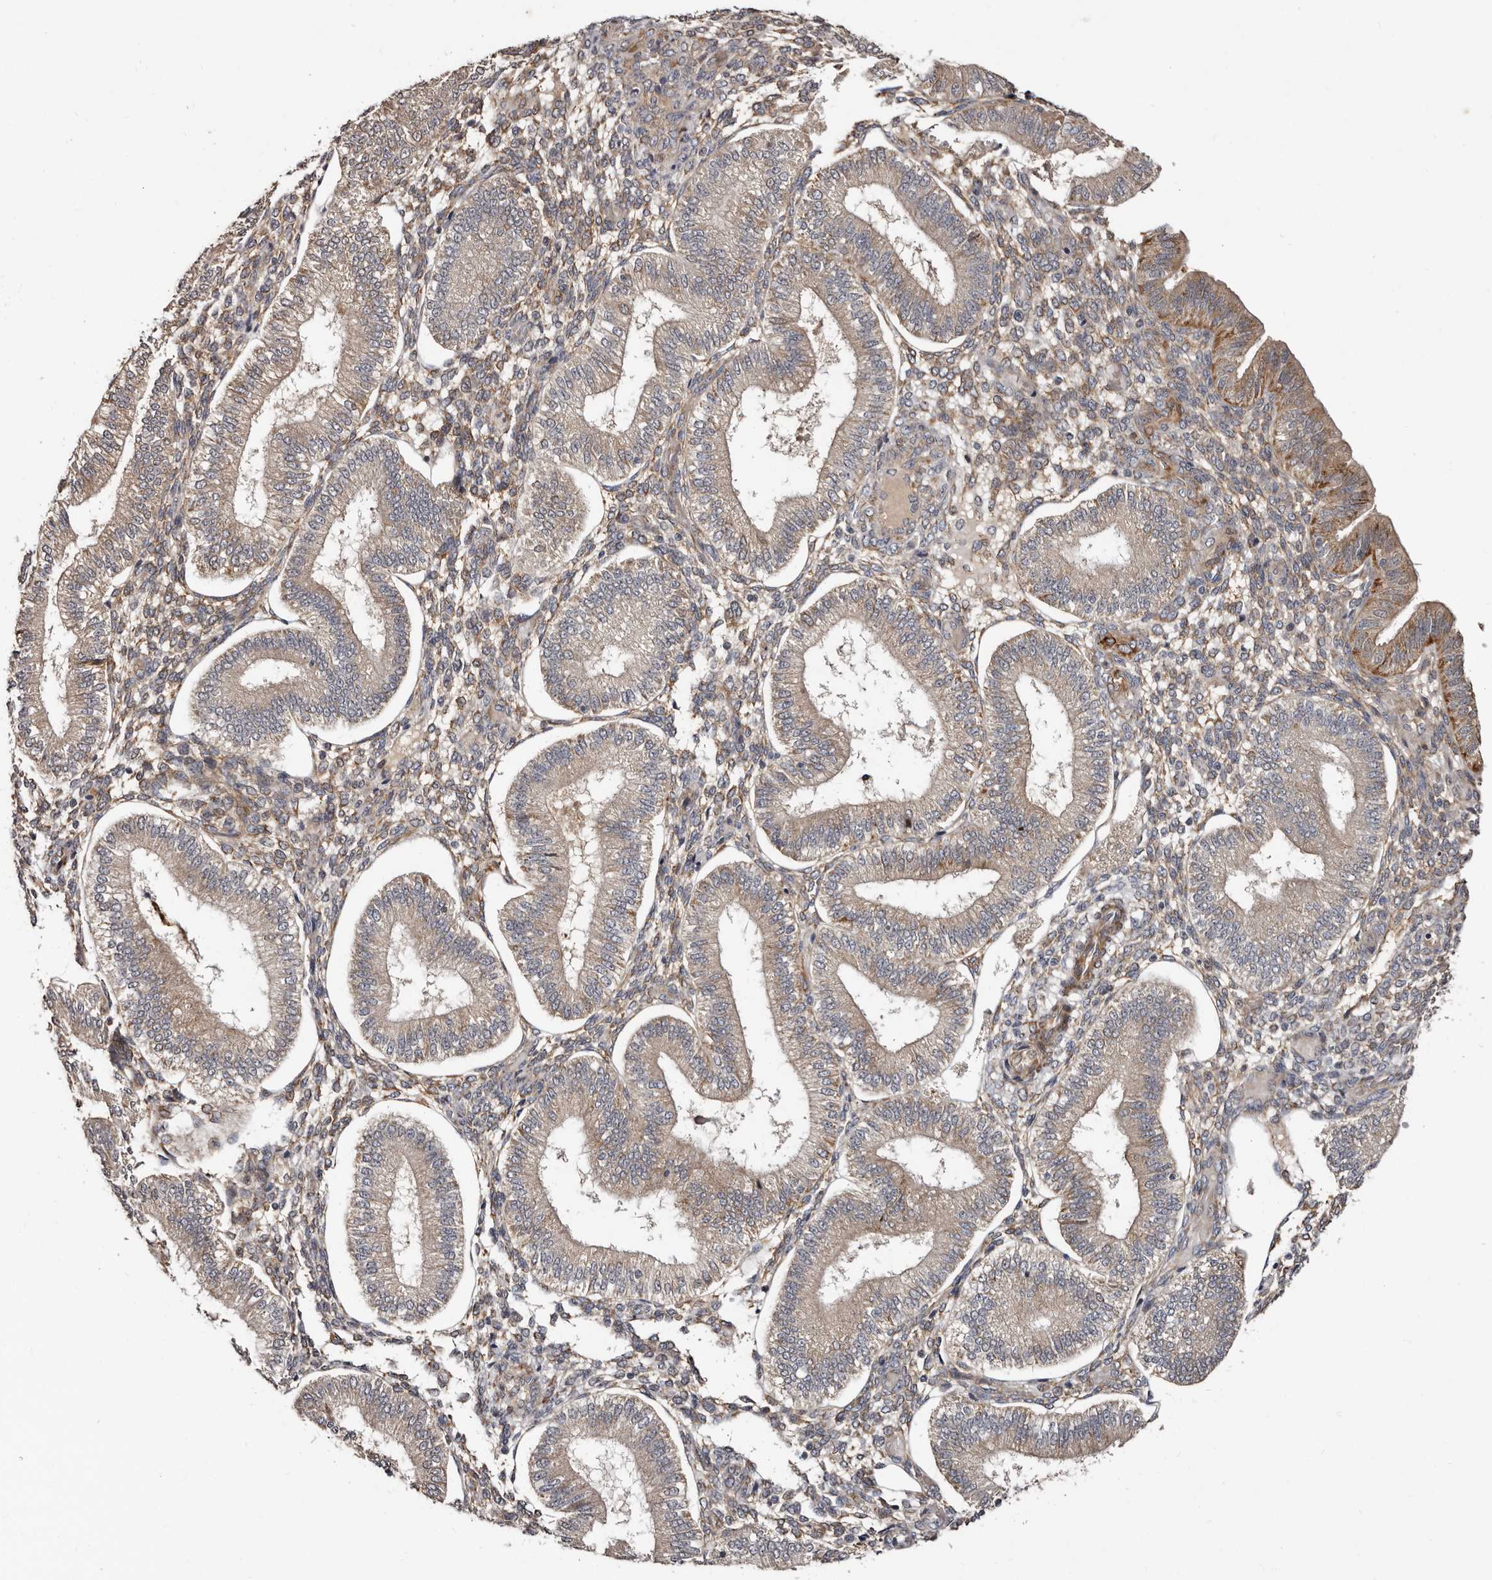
{"staining": {"intensity": "weak", "quantity": "25%-75%", "location": "cytoplasmic/membranous"}, "tissue": "endometrium", "cell_type": "Cells in endometrial stroma", "image_type": "normal", "snomed": [{"axis": "morphology", "description": "Normal tissue, NOS"}, {"axis": "topography", "description": "Endometrium"}], "caption": "Immunohistochemical staining of unremarkable human endometrium displays weak cytoplasmic/membranous protein staining in about 25%-75% of cells in endometrial stroma.", "gene": "TBC1D22B", "patient": {"sex": "female", "age": 39}}